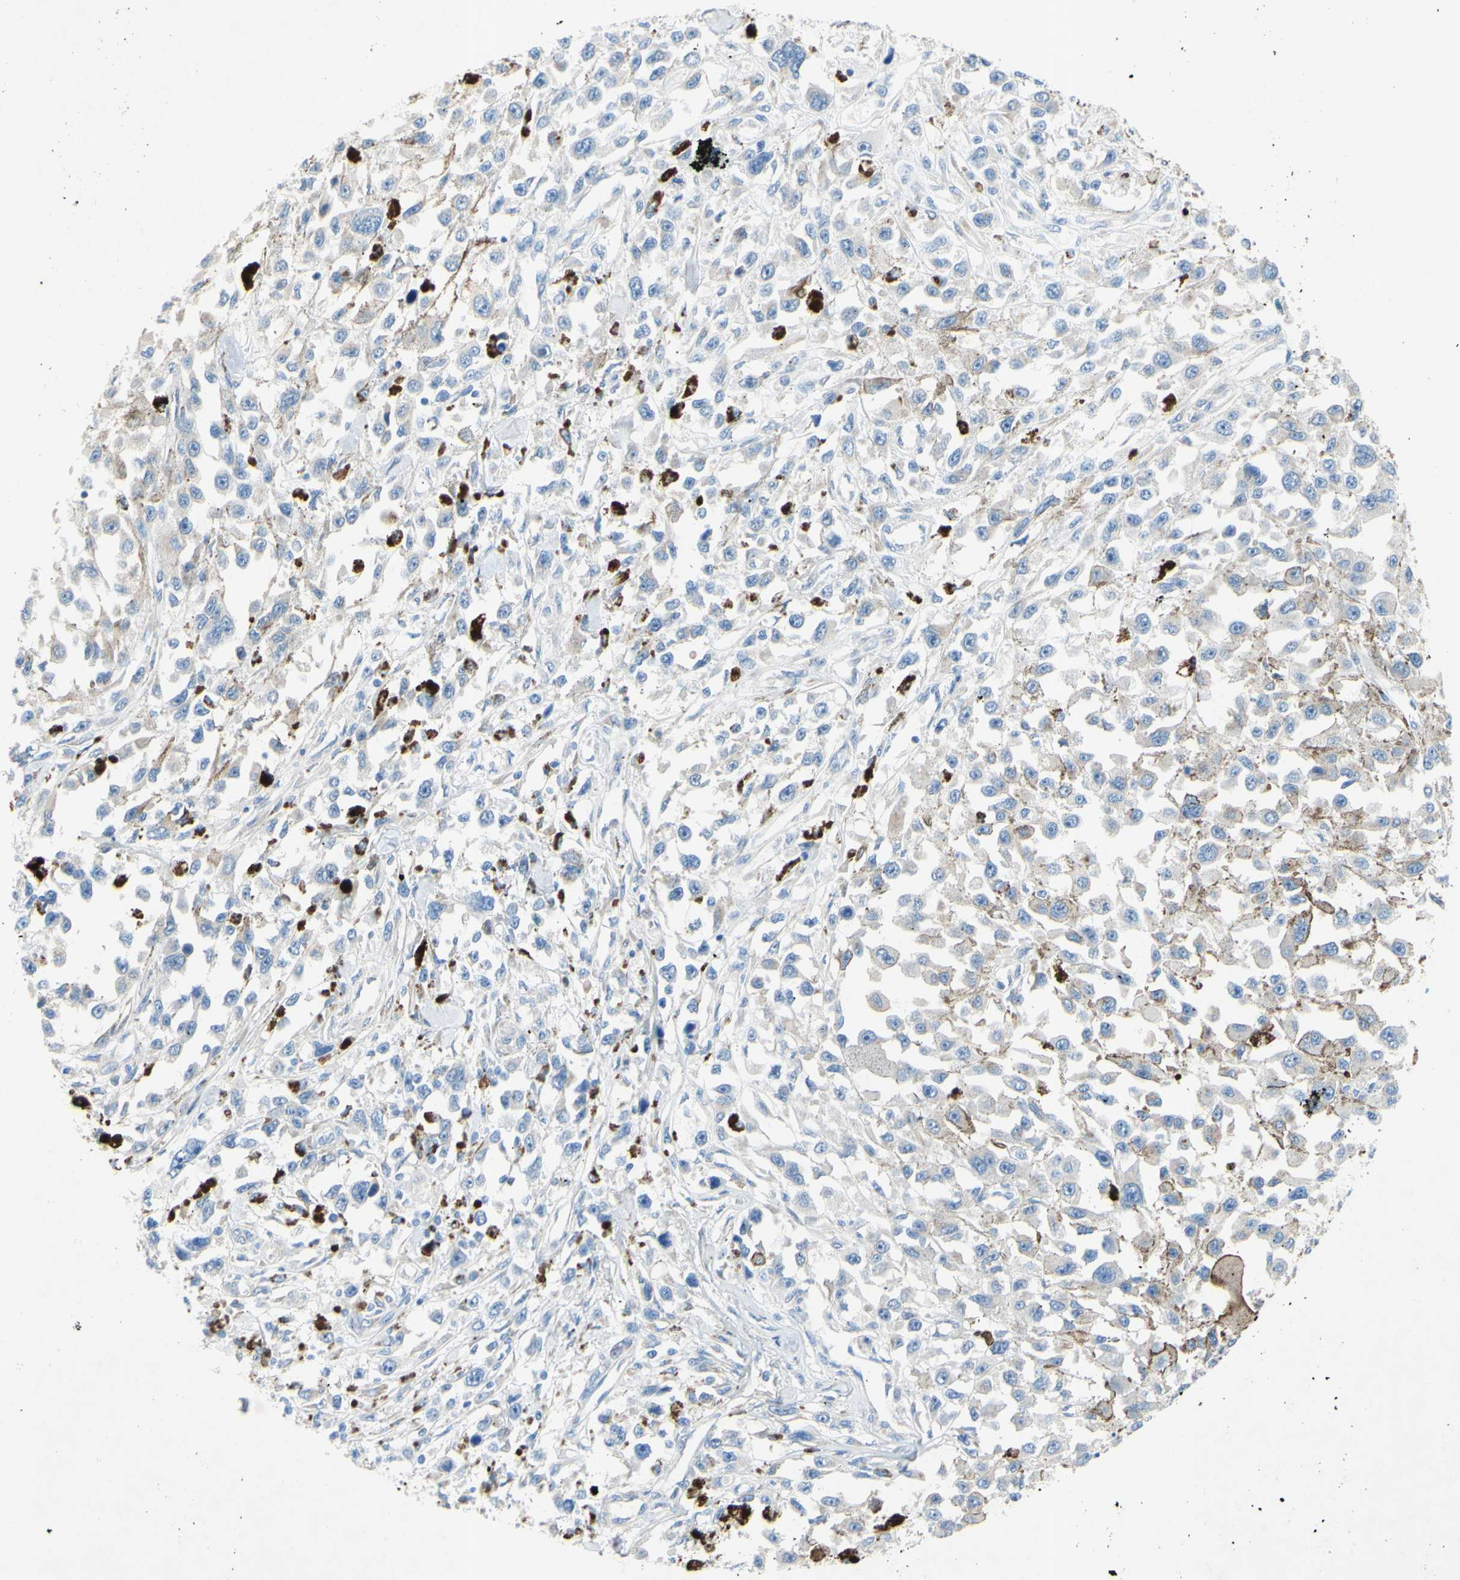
{"staining": {"intensity": "weak", "quantity": "<25%", "location": "cytoplasmic/membranous"}, "tissue": "melanoma", "cell_type": "Tumor cells", "image_type": "cancer", "snomed": [{"axis": "morphology", "description": "Malignant melanoma, Metastatic site"}, {"axis": "topography", "description": "Lymph node"}], "caption": "This is an immunohistochemistry (IHC) histopathology image of human malignant melanoma (metastatic site). There is no expression in tumor cells.", "gene": "TMIGD2", "patient": {"sex": "male", "age": 59}}